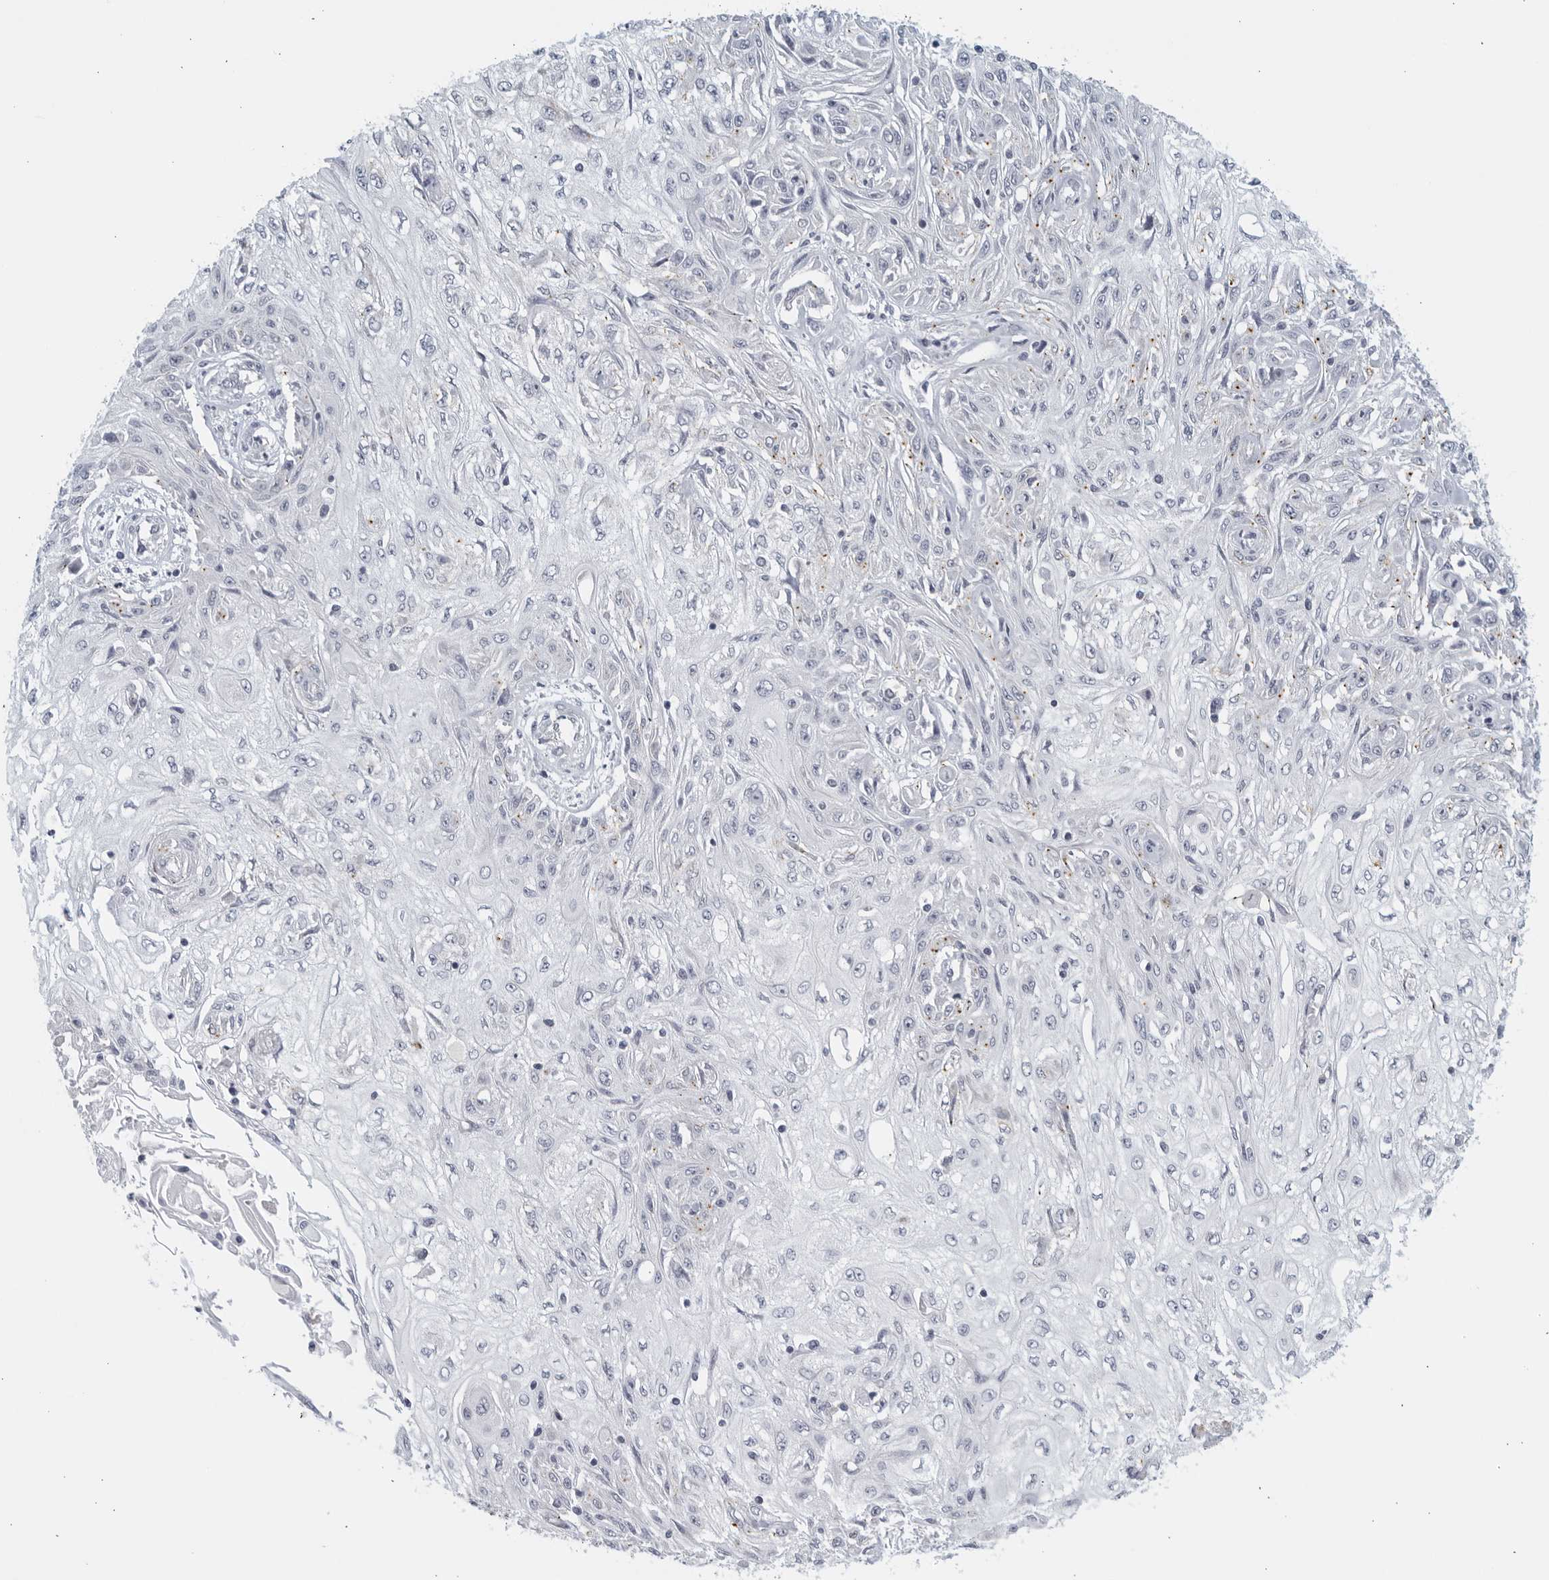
{"staining": {"intensity": "negative", "quantity": "none", "location": "none"}, "tissue": "skin cancer", "cell_type": "Tumor cells", "image_type": "cancer", "snomed": [{"axis": "morphology", "description": "Squamous cell carcinoma, NOS"}, {"axis": "morphology", "description": "Squamous cell carcinoma, metastatic, NOS"}, {"axis": "topography", "description": "Skin"}, {"axis": "topography", "description": "Lymph node"}], "caption": "This is an IHC image of human skin cancer. There is no staining in tumor cells.", "gene": "MATN1", "patient": {"sex": "male", "age": 75}}